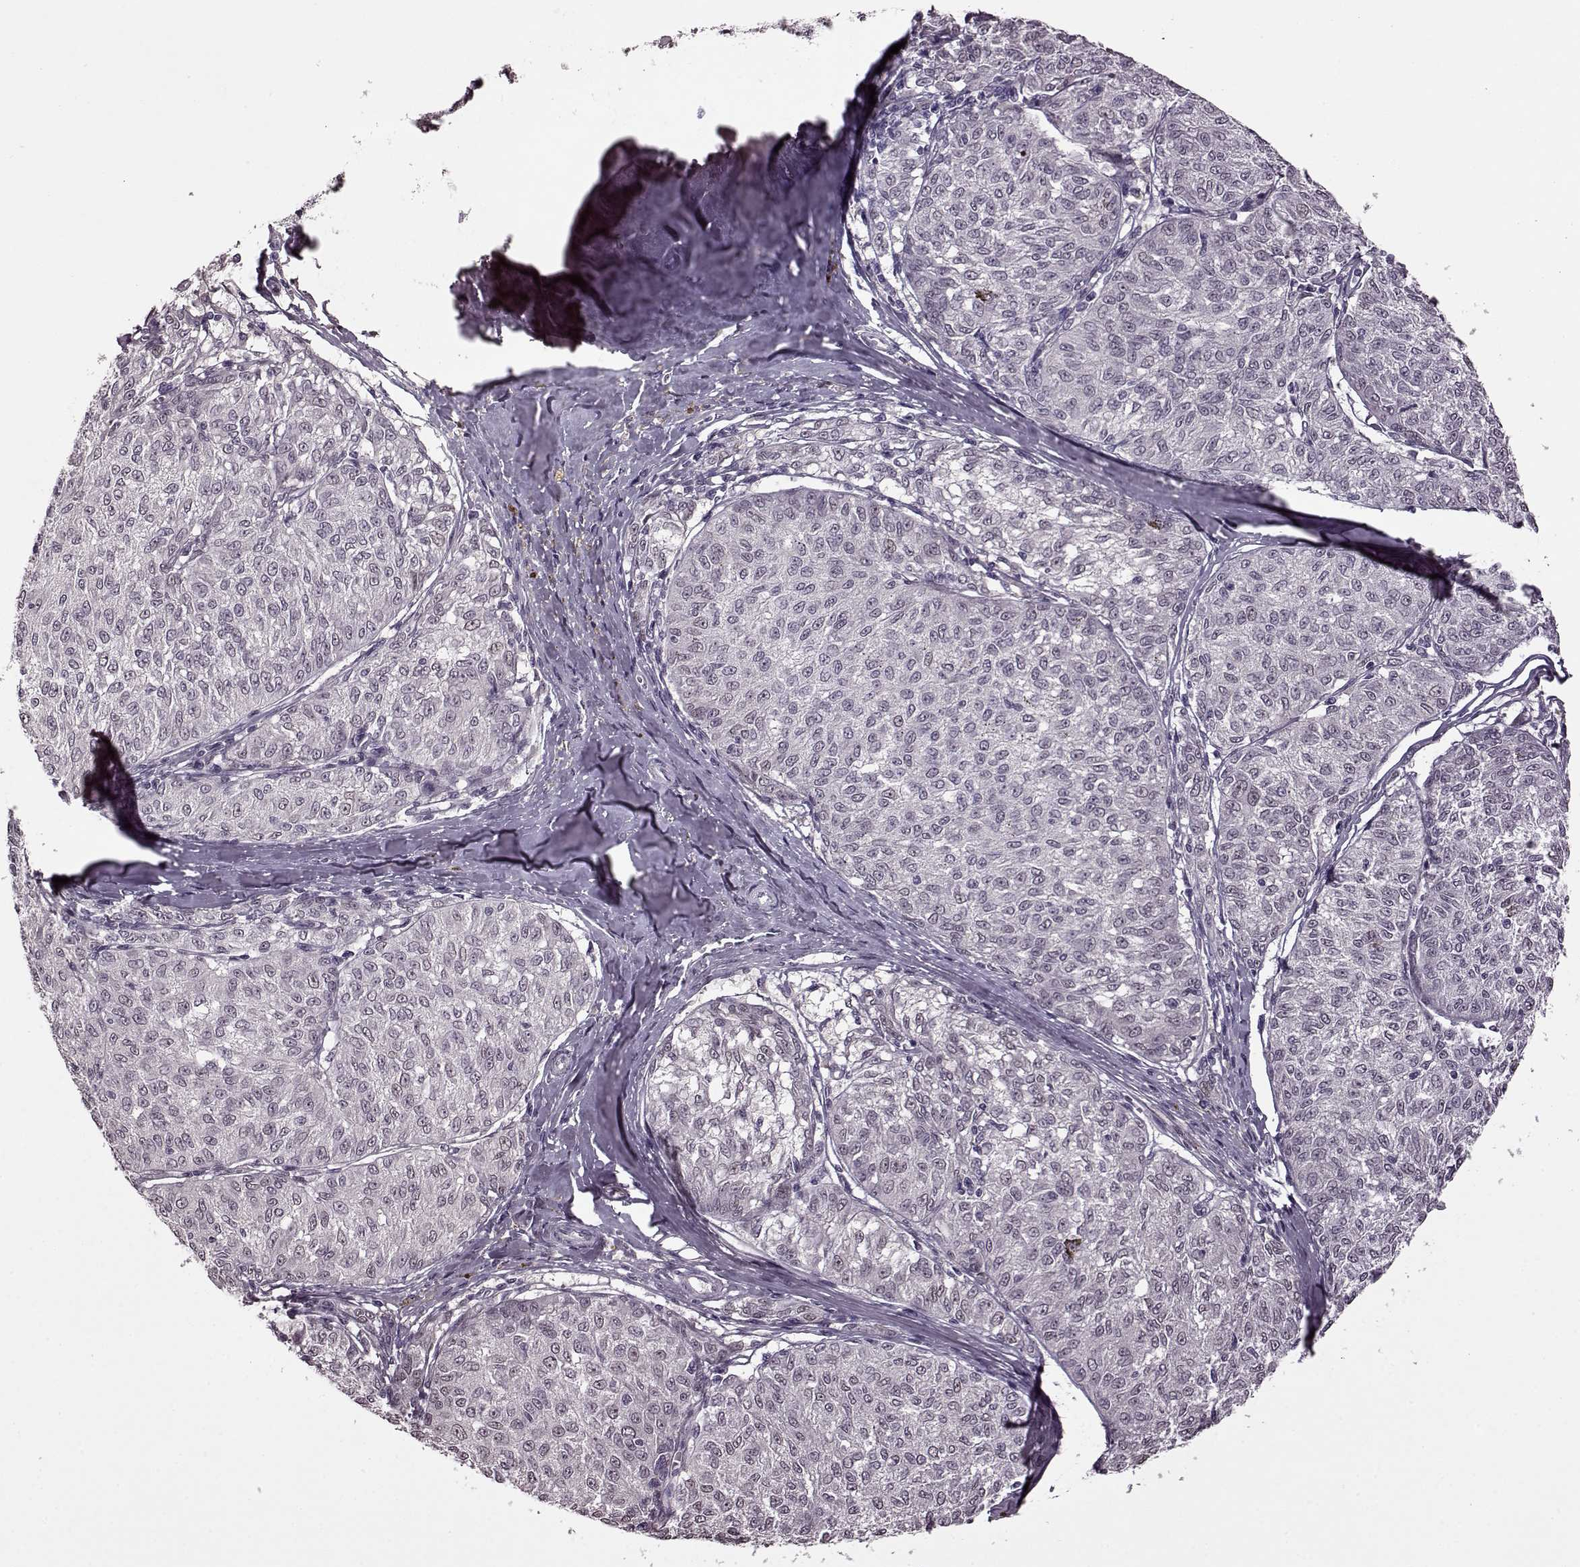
{"staining": {"intensity": "negative", "quantity": "none", "location": "none"}, "tissue": "melanoma", "cell_type": "Tumor cells", "image_type": "cancer", "snomed": [{"axis": "morphology", "description": "Malignant melanoma, NOS"}, {"axis": "topography", "description": "Skin"}], "caption": "Immunohistochemistry (IHC) image of human malignant melanoma stained for a protein (brown), which displays no staining in tumor cells. (DAB (3,3'-diaminobenzidine) immunohistochemistry (IHC) with hematoxylin counter stain).", "gene": "CNGA3", "patient": {"sex": "female", "age": 72}}